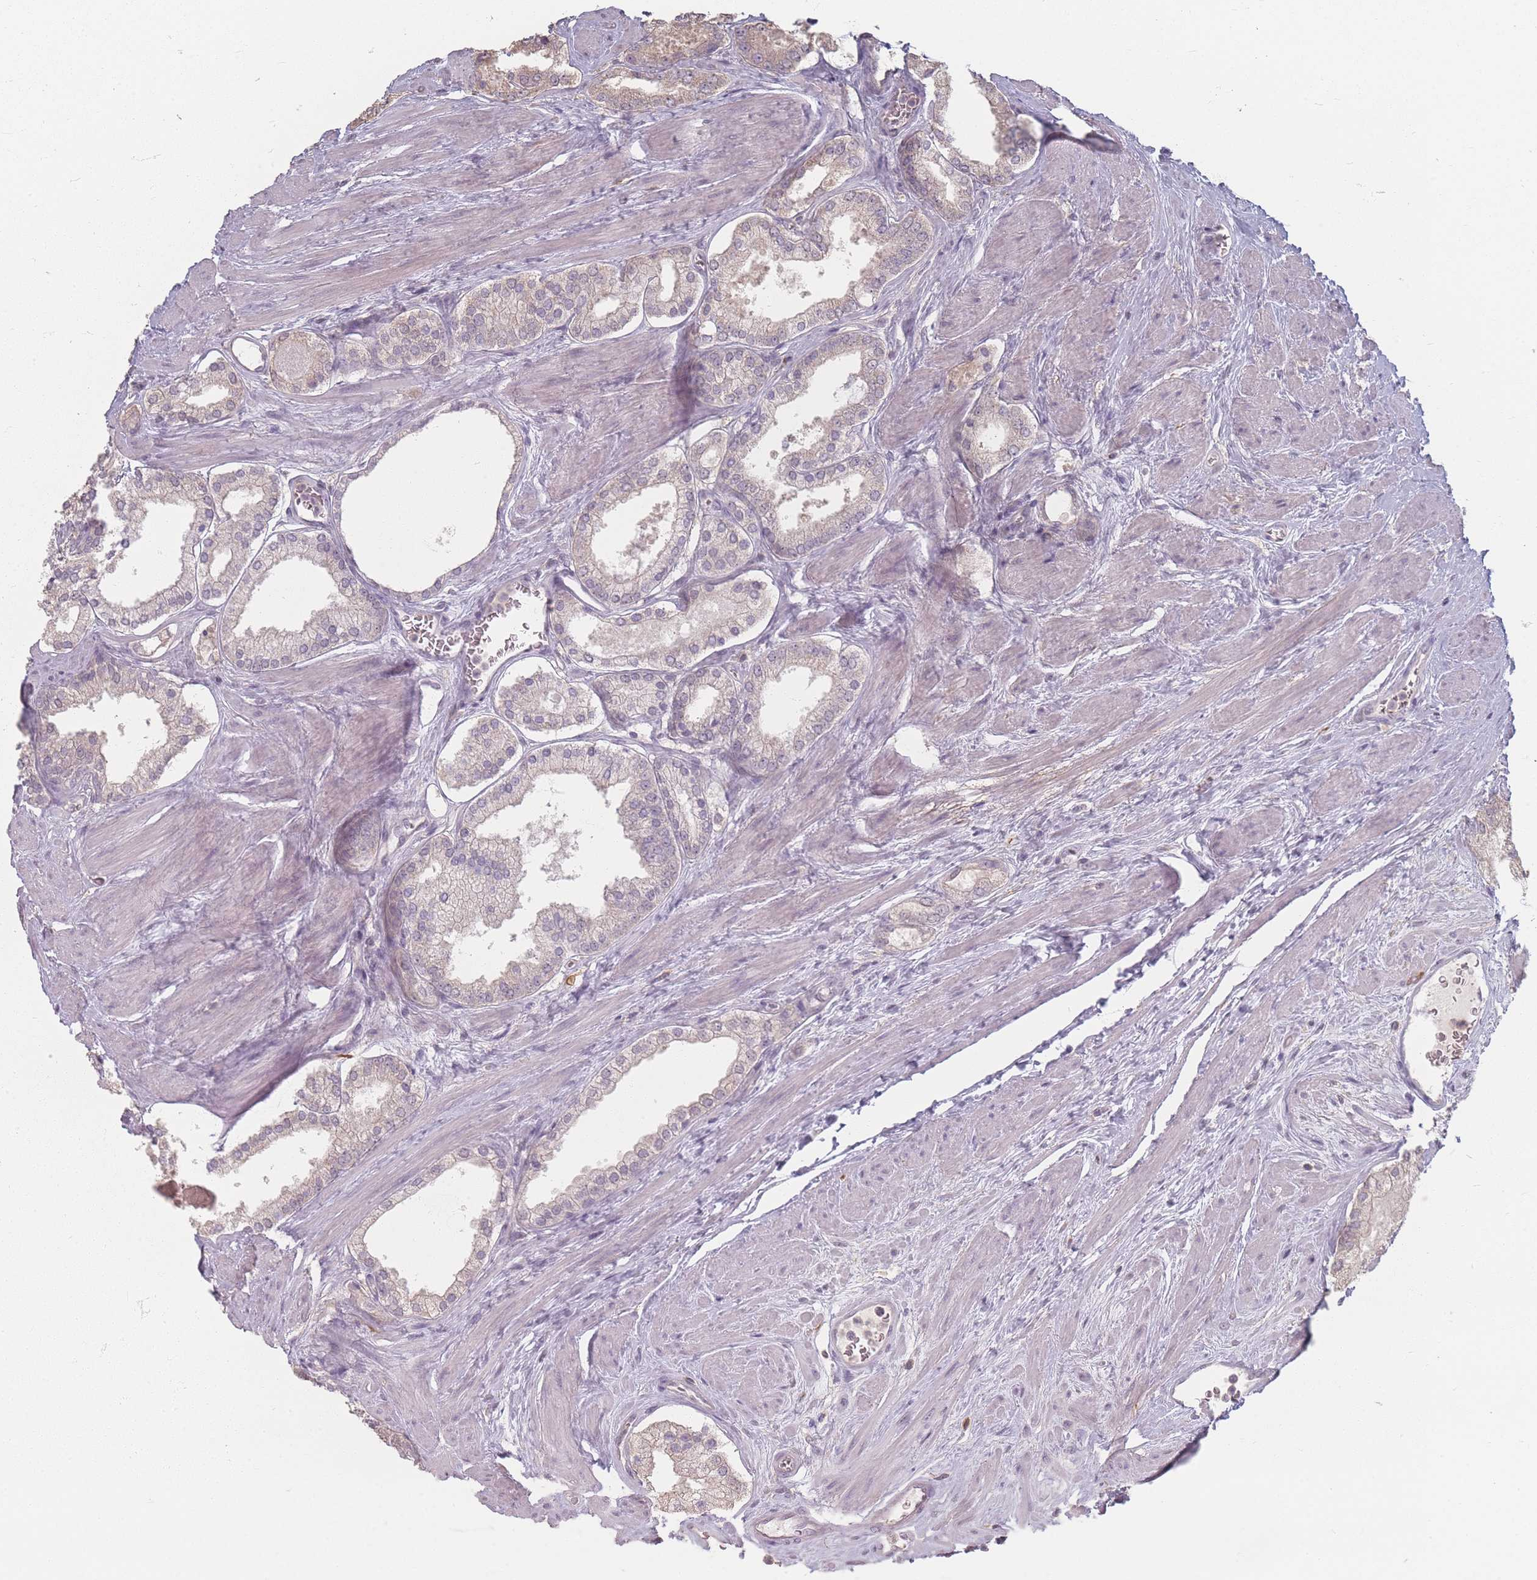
{"staining": {"intensity": "weak", "quantity": "<25%", "location": "nuclear"}, "tissue": "prostate cancer", "cell_type": "Tumor cells", "image_type": "cancer", "snomed": [{"axis": "morphology", "description": "Adenocarcinoma, Low grade"}, {"axis": "topography", "description": "Prostate"}], "caption": "IHC of human prostate adenocarcinoma (low-grade) exhibits no positivity in tumor cells.", "gene": "RFTN1", "patient": {"sex": "male", "age": 42}}